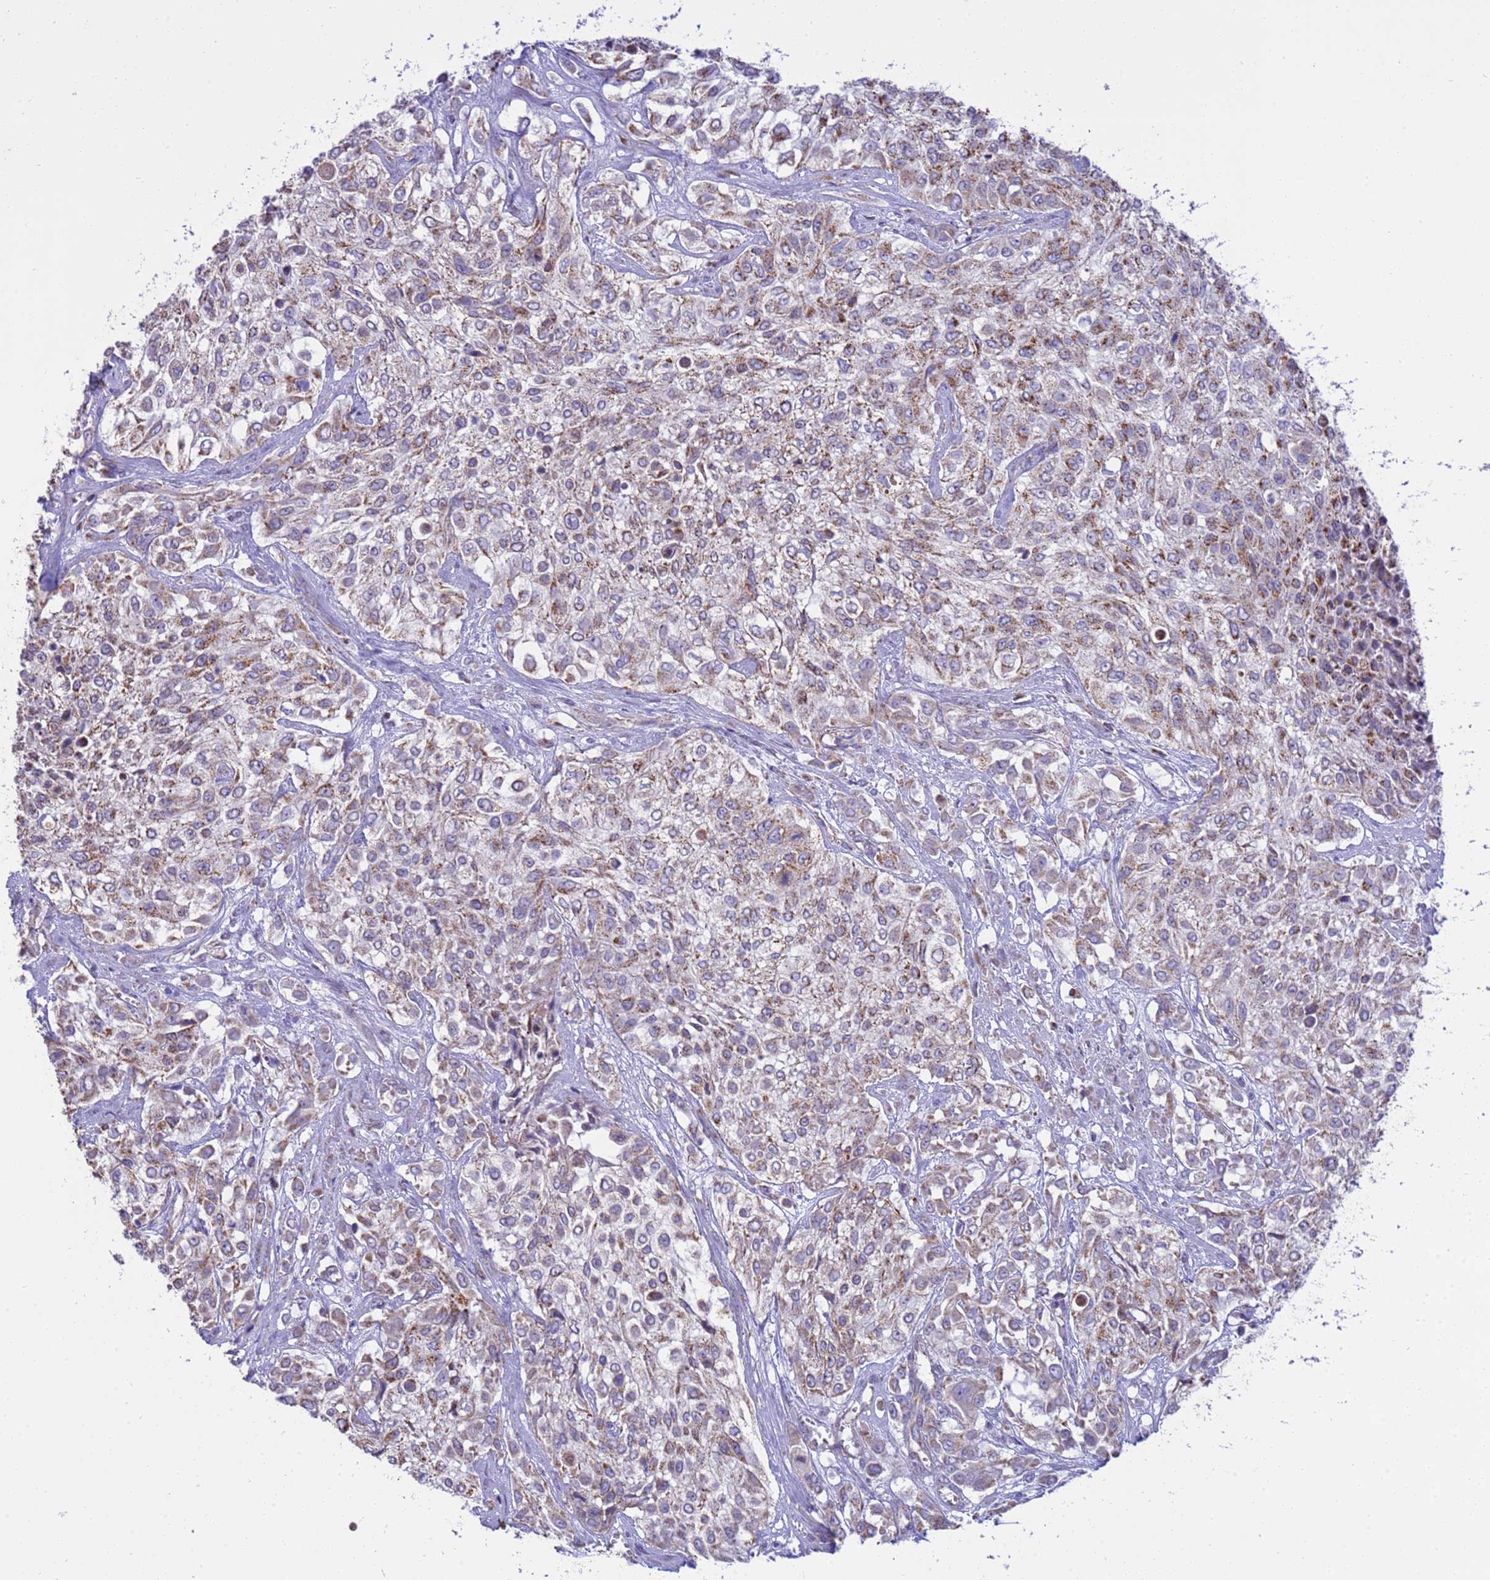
{"staining": {"intensity": "weak", "quantity": "25%-75%", "location": "cytoplasmic/membranous"}, "tissue": "urothelial cancer", "cell_type": "Tumor cells", "image_type": "cancer", "snomed": [{"axis": "morphology", "description": "Urothelial carcinoma, High grade"}, {"axis": "topography", "description": "Urinary bladder"}], "caption": "A micrograph showing weak cytoplasmic/membranous staining in approximately 25%-75% of tumor cells in urothelial carcinoma (high-grade), as visualized by brown immunohistochemical staining.", "gene": "RNF165", "patient": {"sex": "male", "age": 57}}